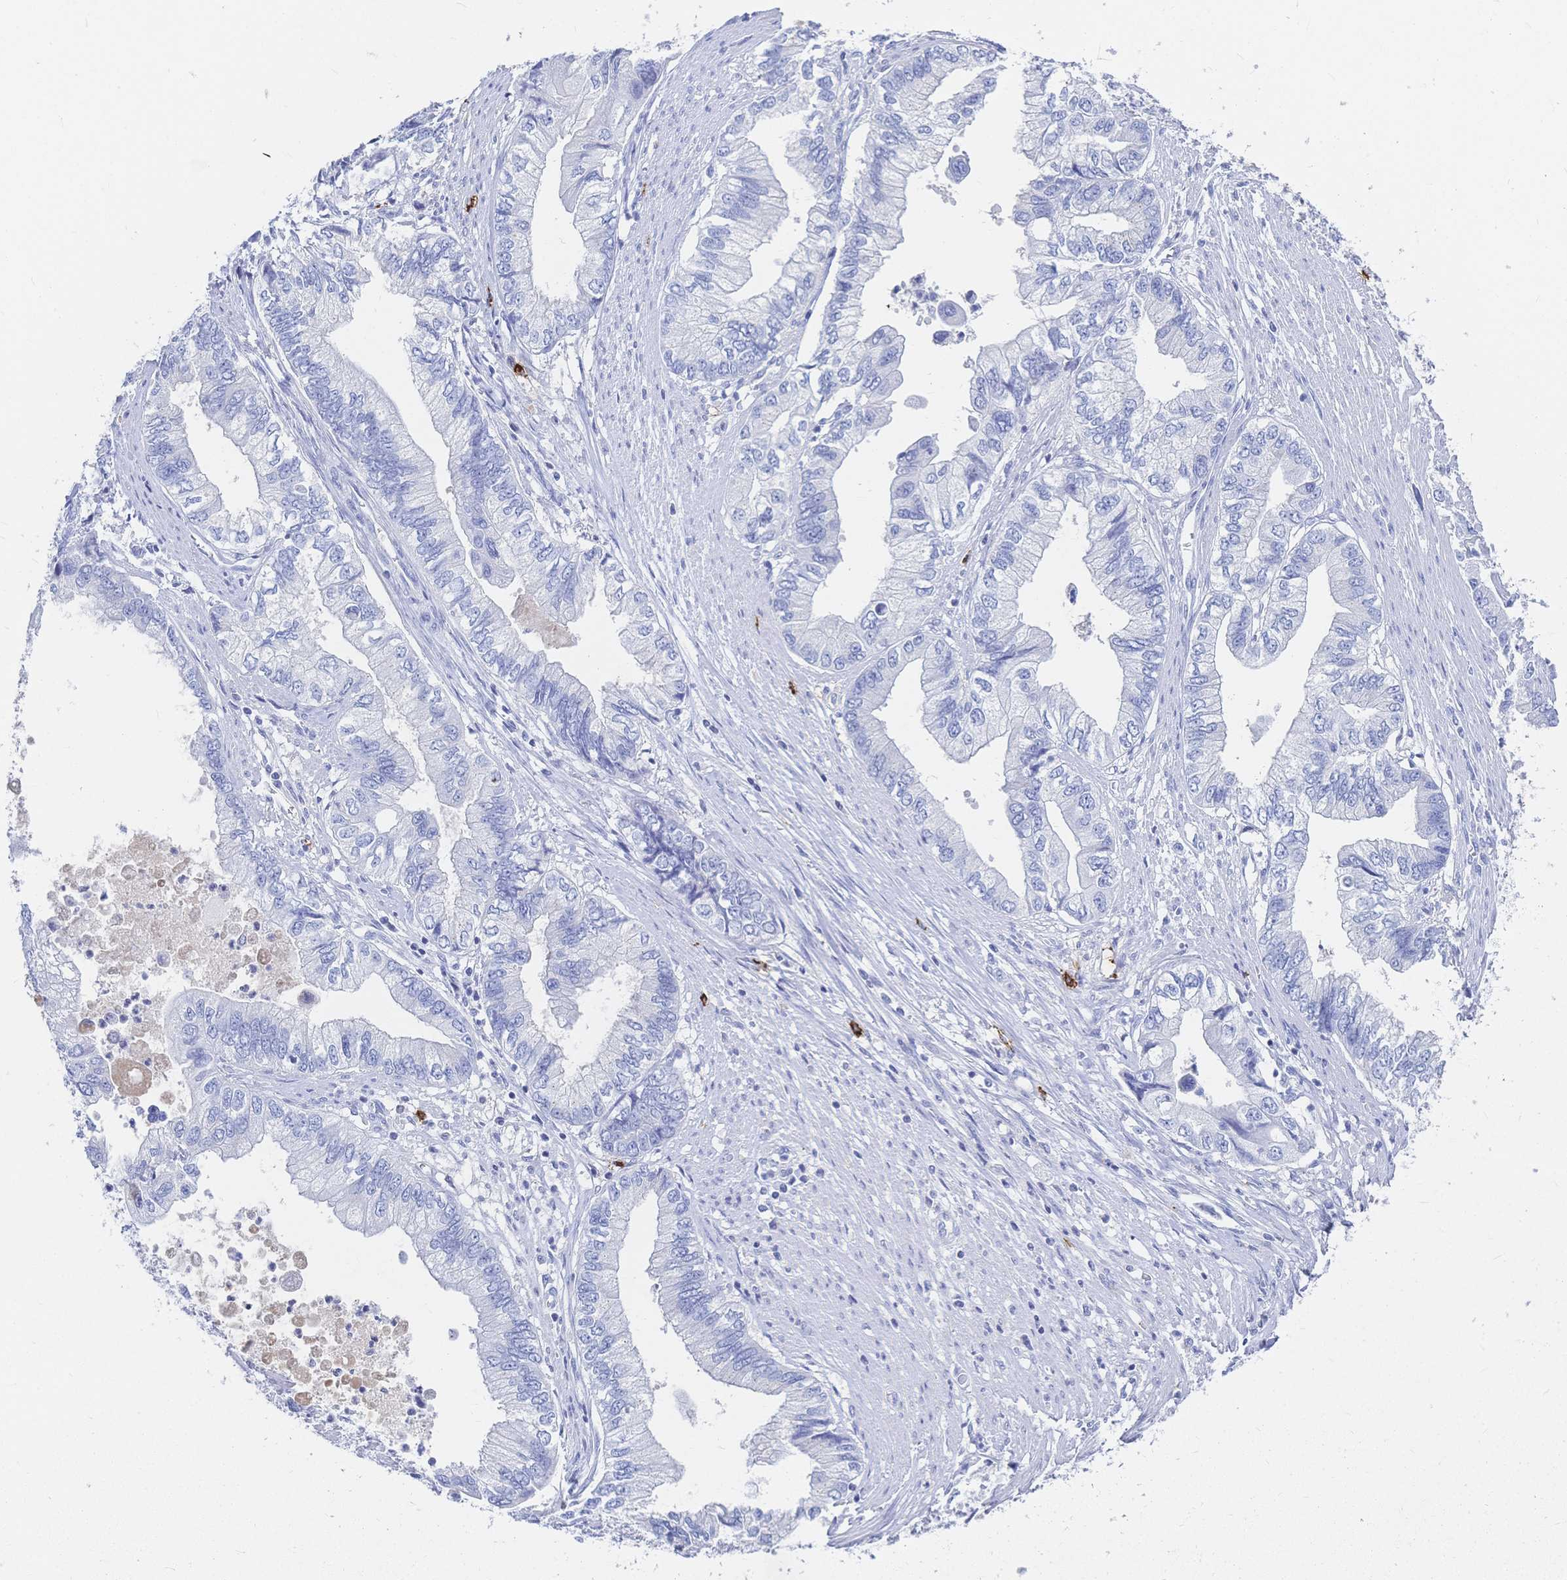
{"staining": {"intensity": "negative", "quantity": "none", "location": "none"}, "tissue": "stomach cancer", "cell_type": "Tumor cells", "image_type": "cancer", "snomed": [{"axis": "morphology", "description": "Adenocarcinoma, NOS"}, {"axis": "topography", "description": "Pancreas"}, {"axis": "topography", "description": "Stomach, upper"}], "caption": "This is an IHC histopathology image of human stomach cancer (adenocarcinoma). There is no positivity in tumor cells.", "gene": "IL2RB", "patient": {"sex": "male", "age": 77}}